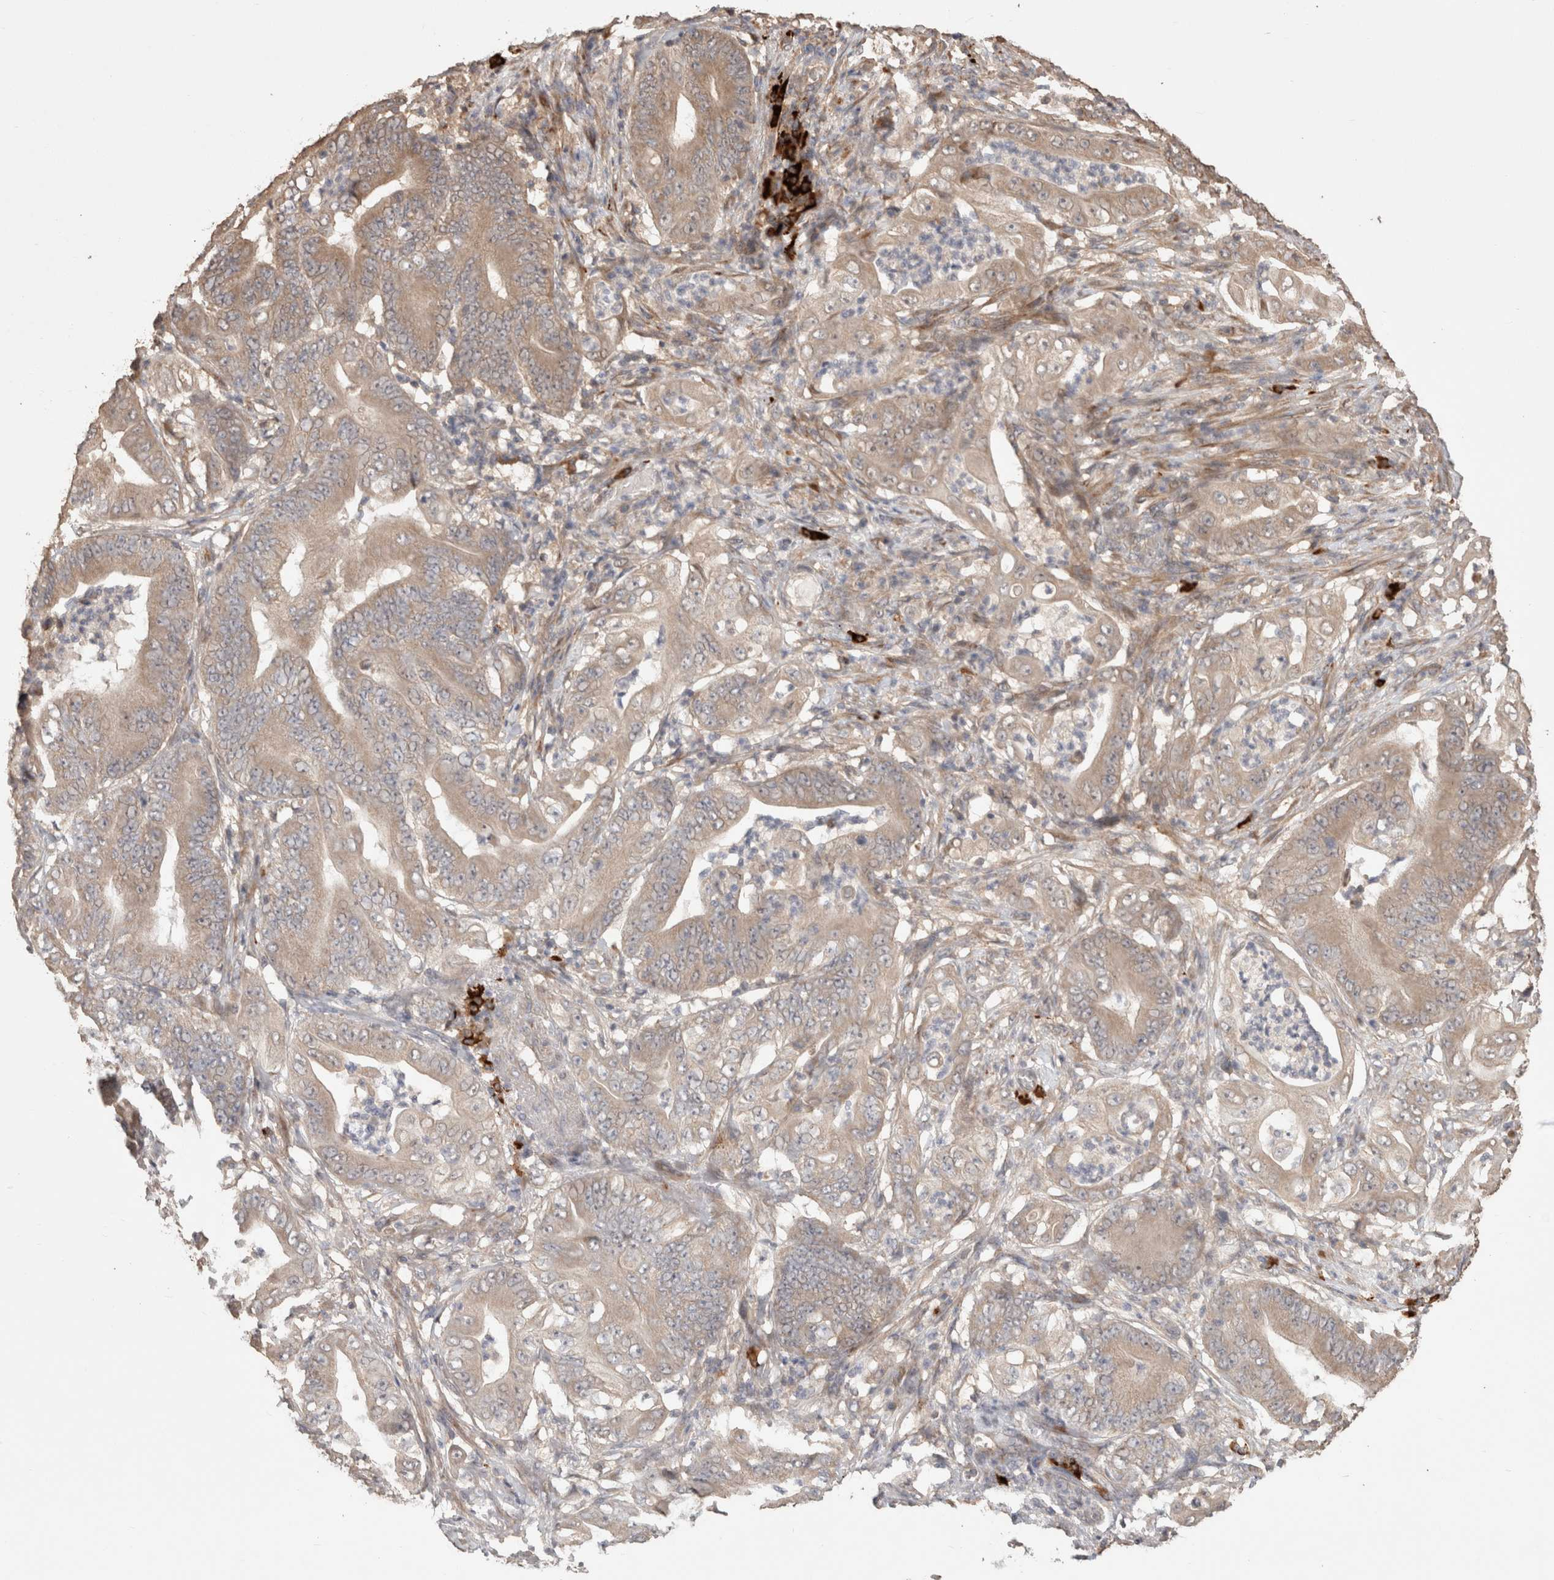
{"staining": {"intensity": "weak", "quantity": ">75%", "location": "cytoplasmic/membranous"}, "tissue": "stomach cancer", "cell_type": "Tumor cells", "image_type": "cancer", "snomed": [{"axis": "morphology", "description": "Adenocarcinoma, NOS"}, {"axis": "topography", "description": "Stomach"}], "caption": "Immunohistochemistry (DAB (3,3'-diaminobenzidine)) staining of human adenocarcinoma (stomach) exhibits weak cytoplasmic/membranous protein positivity in approximately >75% of tumor cells. (Brightfield microscopy of DAB IHC at high magnification).", "gene": "HROB", "patient": {"sex": "female", "age": 73}}